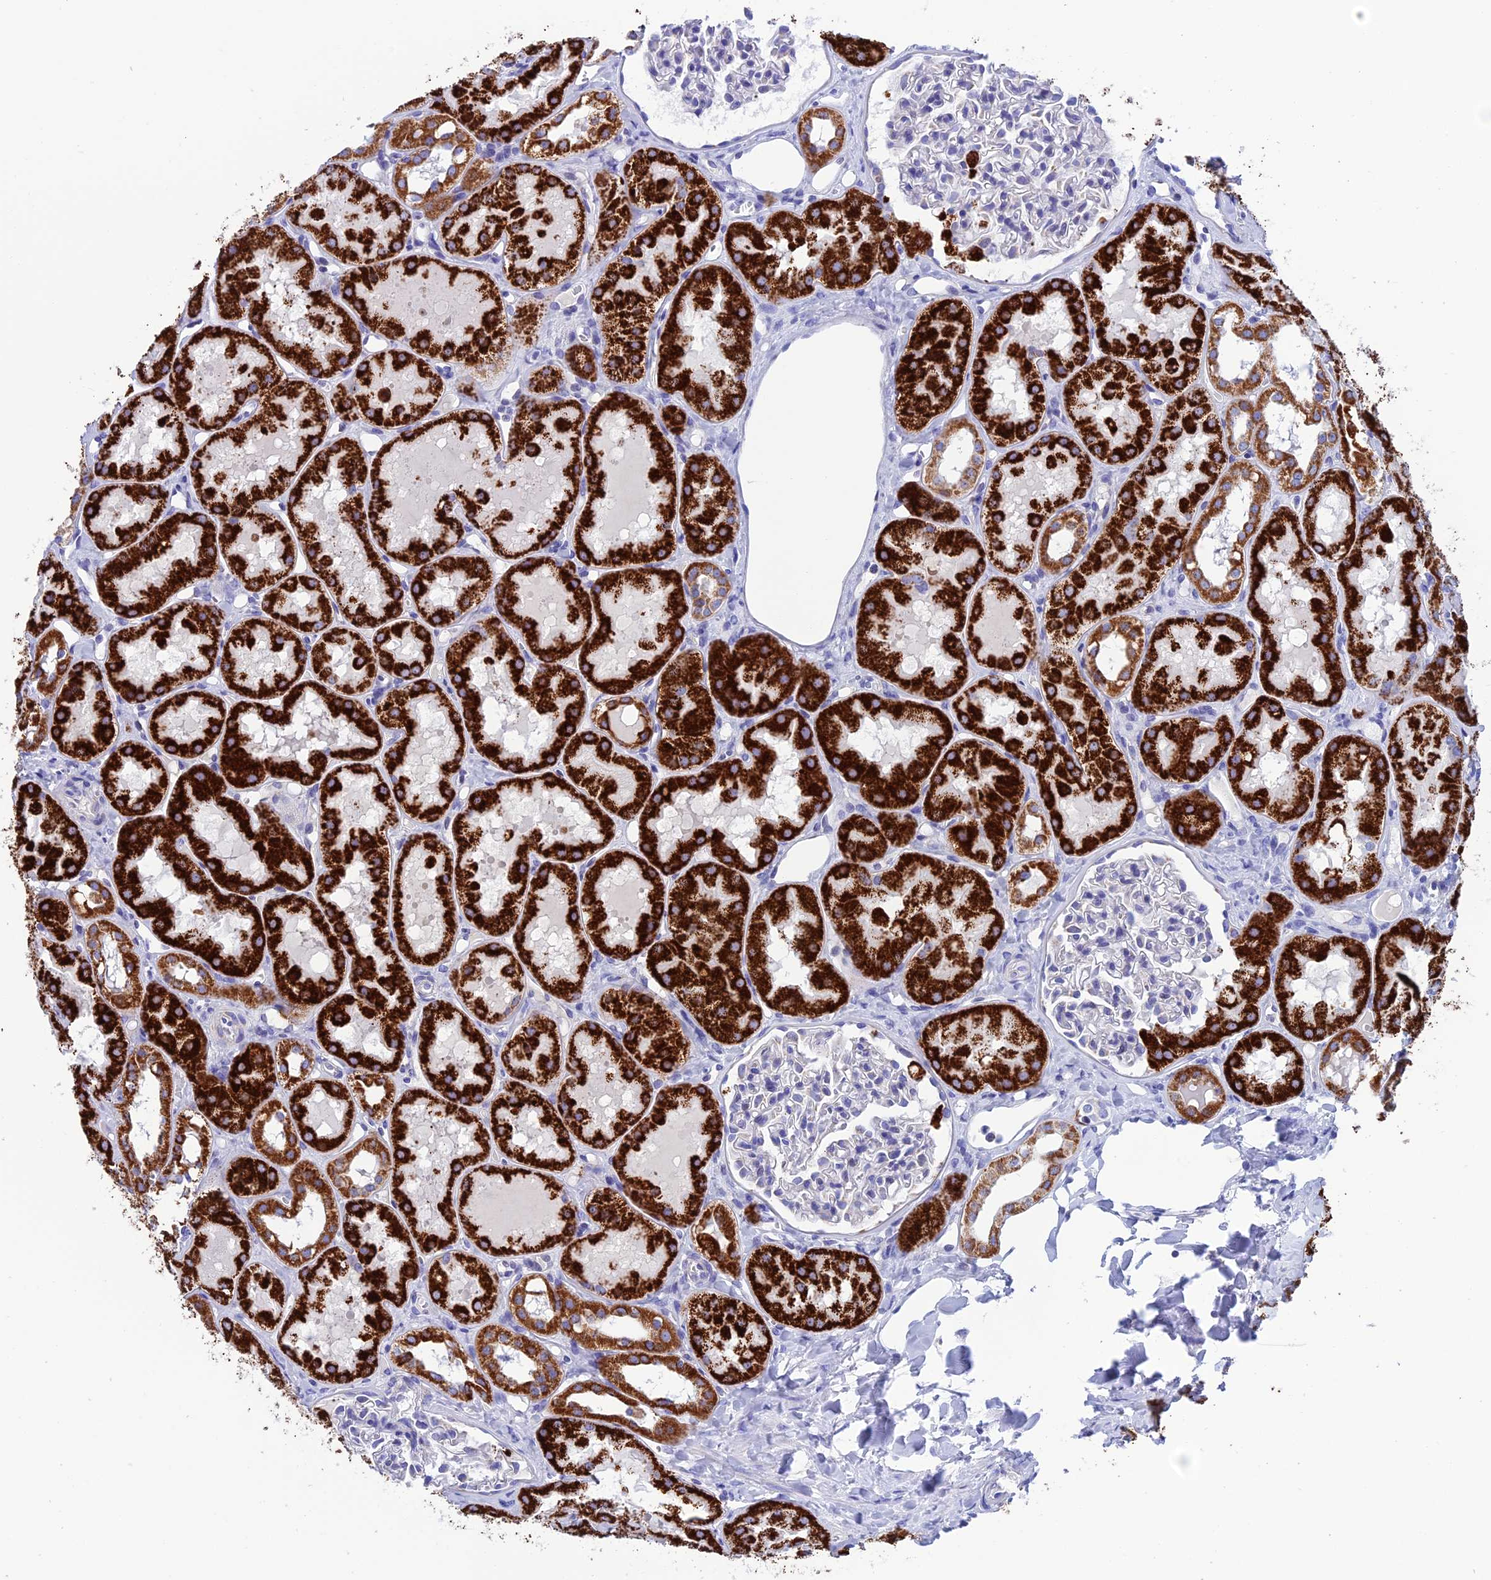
{"staining": {"intensity": "negative", "quantity": "none", "location": "none"}, "tissue": "kidney", "cell_type": "Cells in glomeruli", "image_type": "normal", "snomed": [{"axis": "morphology", "description": "Normal tissue, NOS"}, {"axis": "topography", "description": "Kidney"}], "caption": "An immunohistochemistry (IHC) micrograph of unremarkable kidney is shown. There is no staining in cells in glomeruli of kidney.", "gene": "NXPE4", "patient": {"sex": "male", "age": 16}}